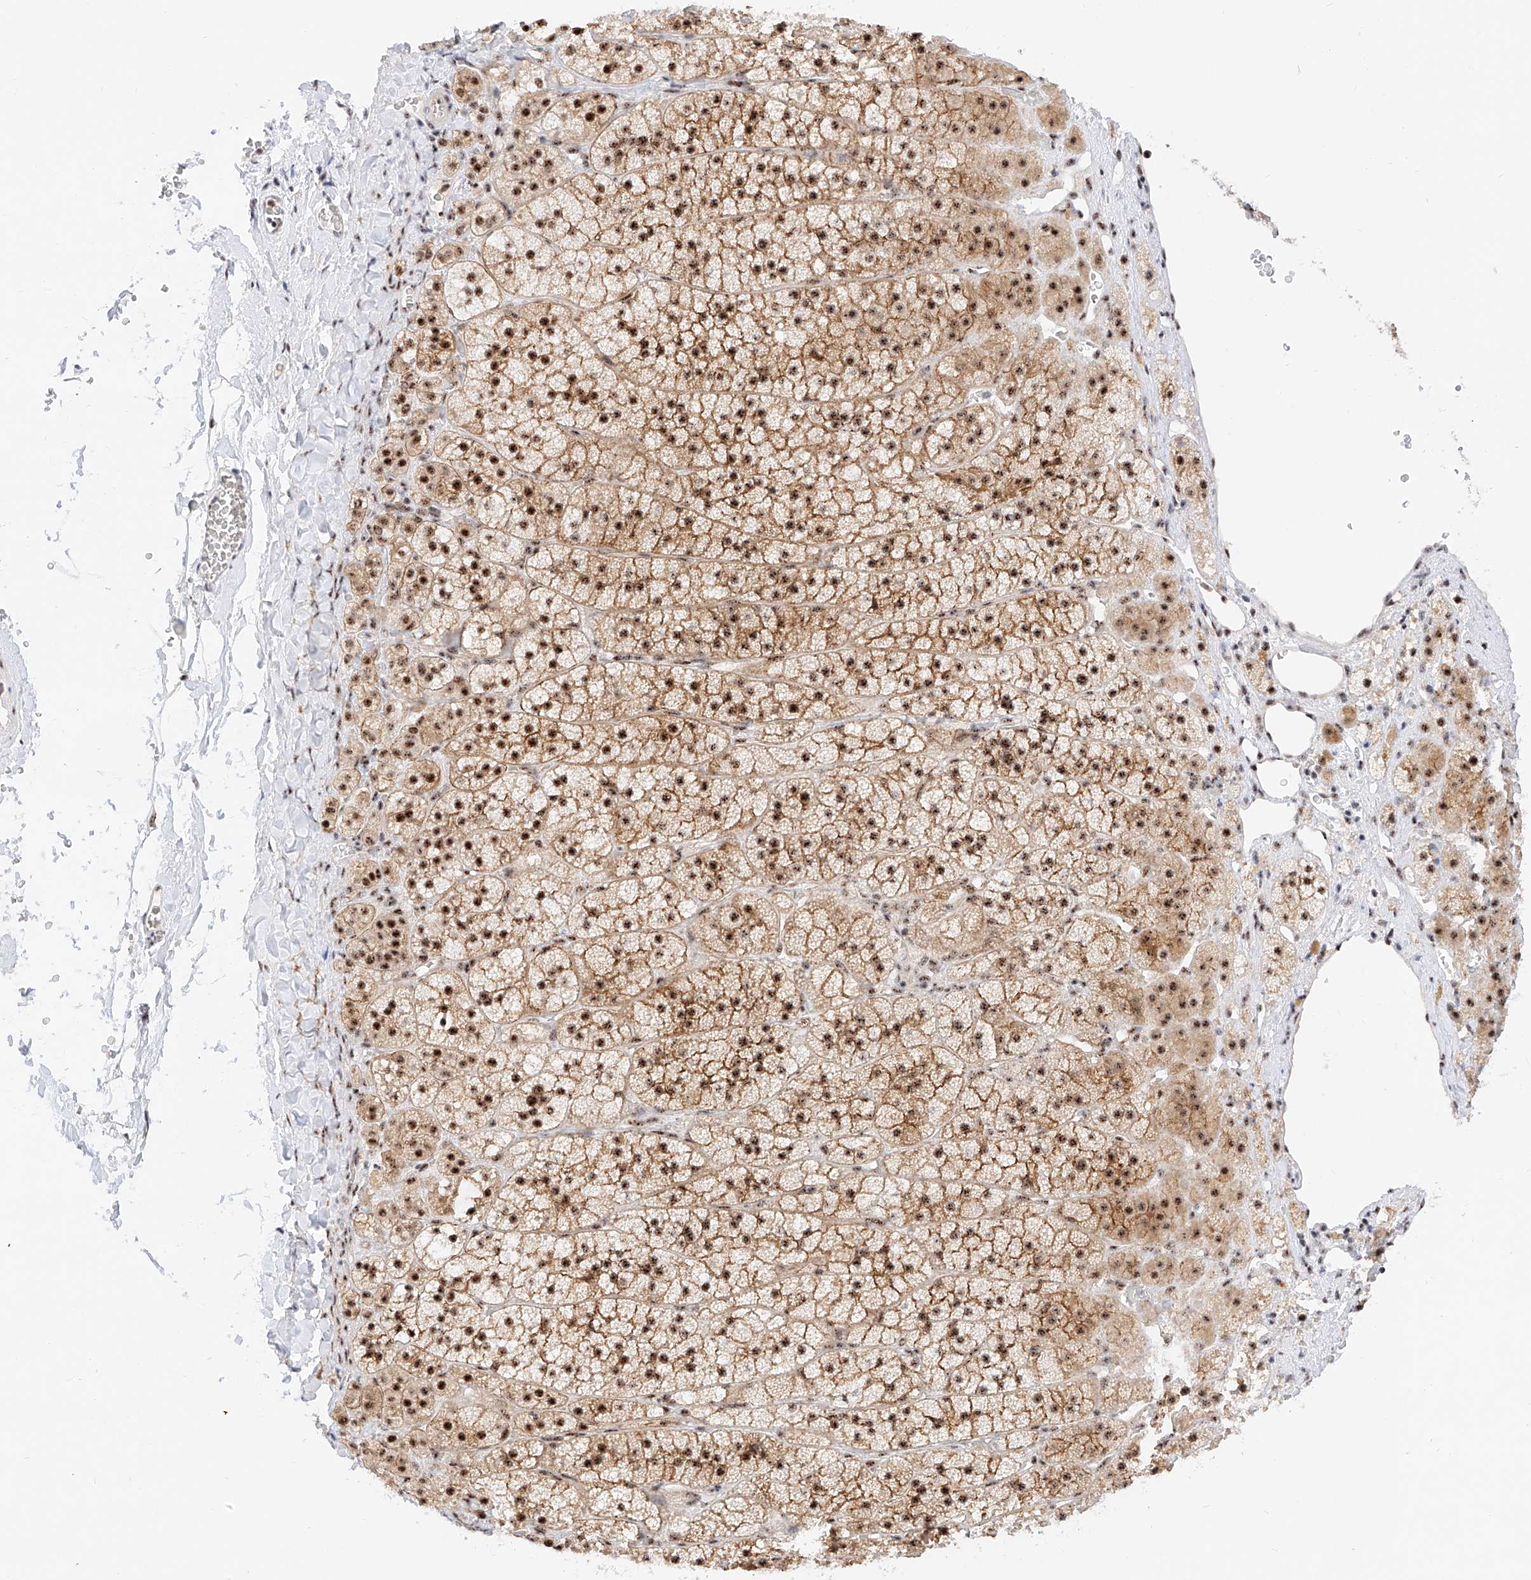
{"staining": {"intensity": "strong", "quantity": ">75%", "location": "cytoplasmic/membranous,nuclear"}, "tissue": "adrenal gland", "cell_type": "Glandular cells", "image_type": "normal", "snomed": [{"axis": "morphology", "description": "Normal tissue, NOS"}, {"axis": "topography", "description": "Adrenal gland"}], "caption": "Adrenal gland stained with DAB (3,3'-diaminobenzidine) immunohistochemistry exhibits high levels of strong cytoplasmic/membranous,nuclear expression in about >75% of glandular cells. (DAB (3,3'-diaminobenzidine) IHC, brown staining for protein, blue staining for nuclei).", "gene": "ATXN7L2", "patient": {"sex": "female", "age": 44}}